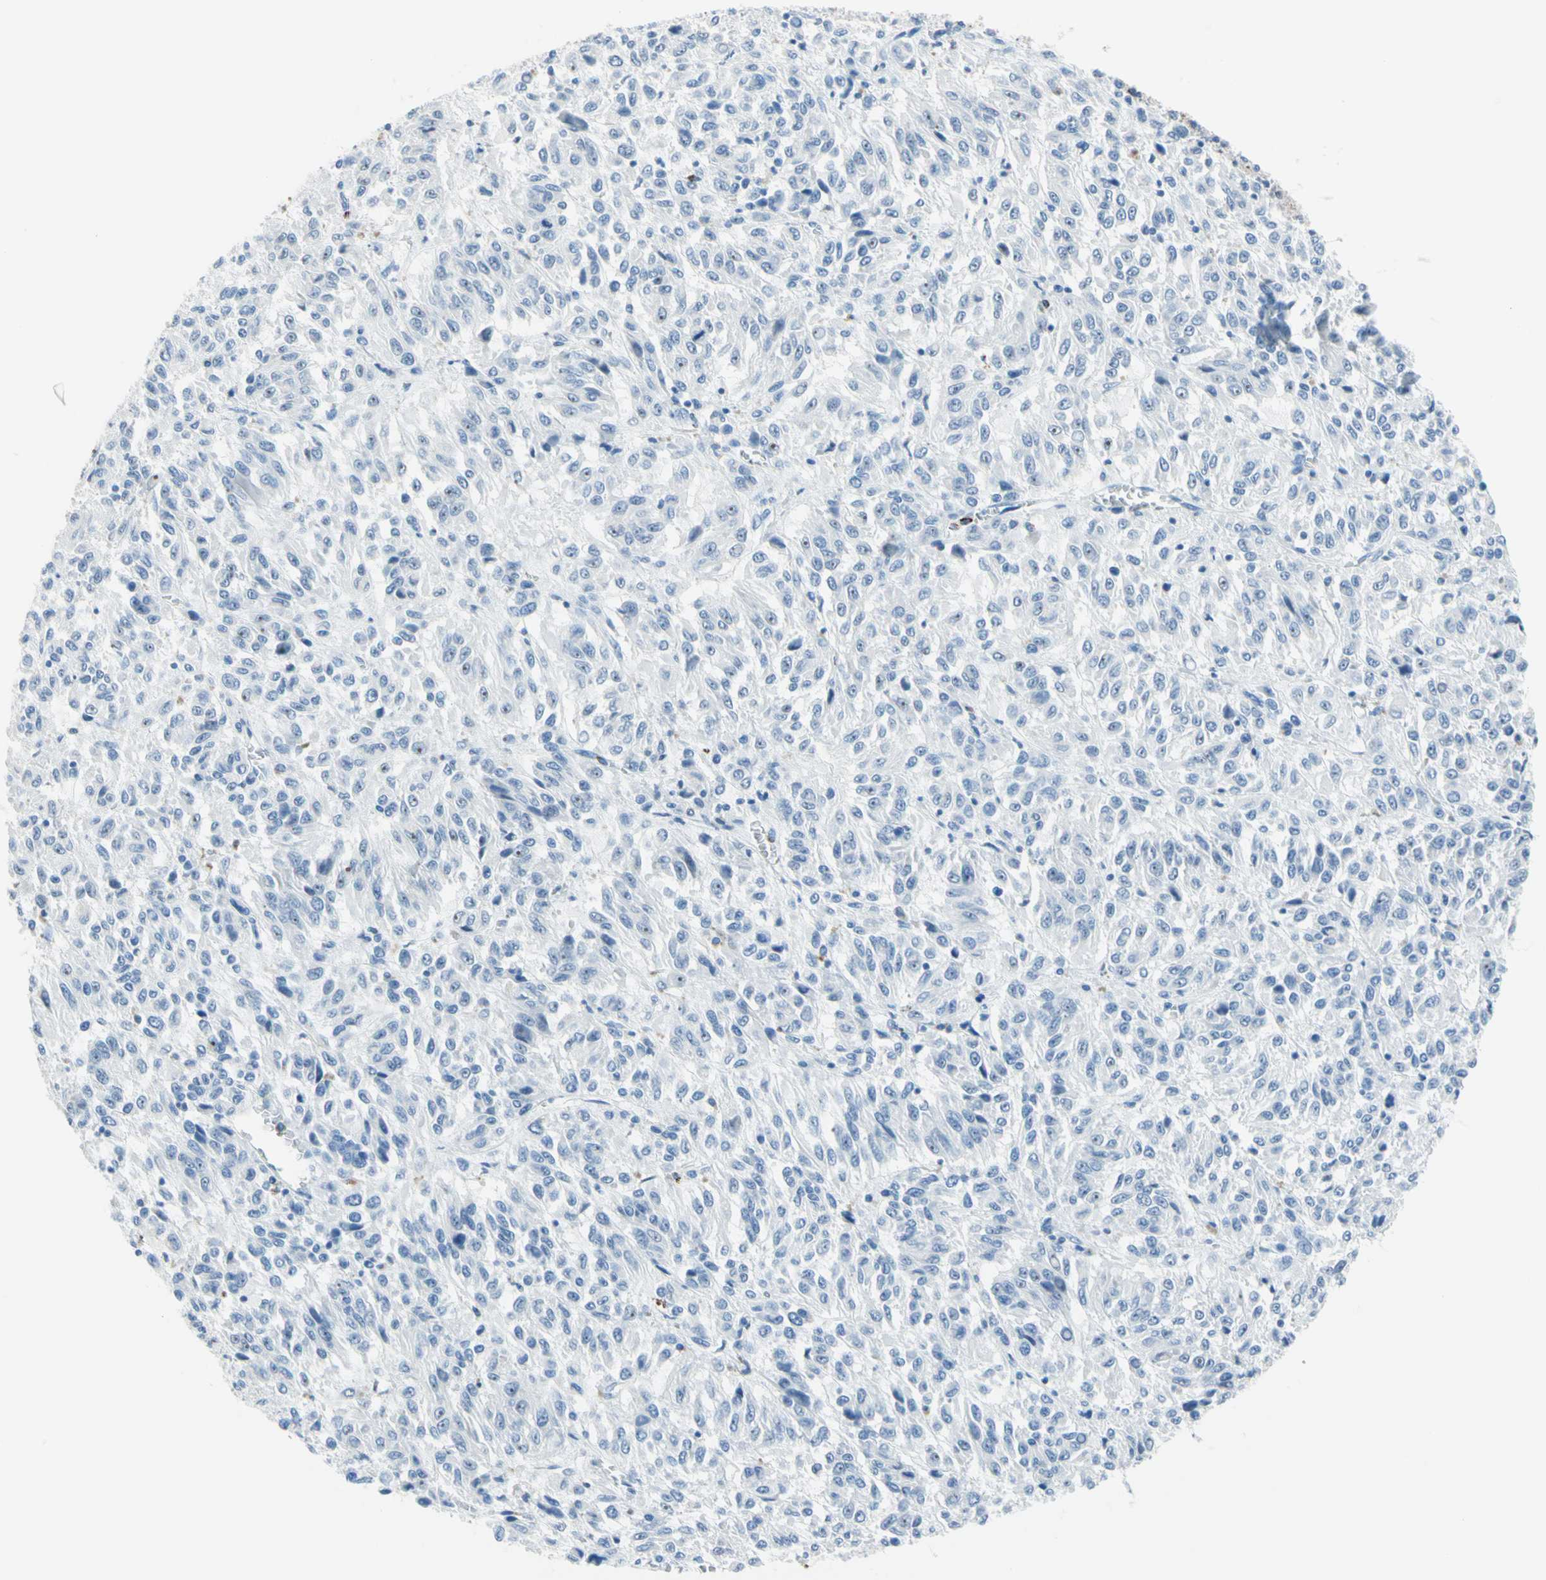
{"staining": {"intensity": "negative", "quantity": "none", "location": "none"}, "tissue": "melanoma", "cell_type": "Tumor cells", "image_type": "cancer", "snomed": [{"axis": "morphology", "description": "Malignant melanoma, Metastatic site"}, {"axis": "topography", "description": "Lung"}], "caption": "This is an immunohistochemistry photomicrograph of melanoma. There is no positivity in tumor cells.", "gene": "CYSLTR1", "patient": {"sex": "male", "age": 64}}